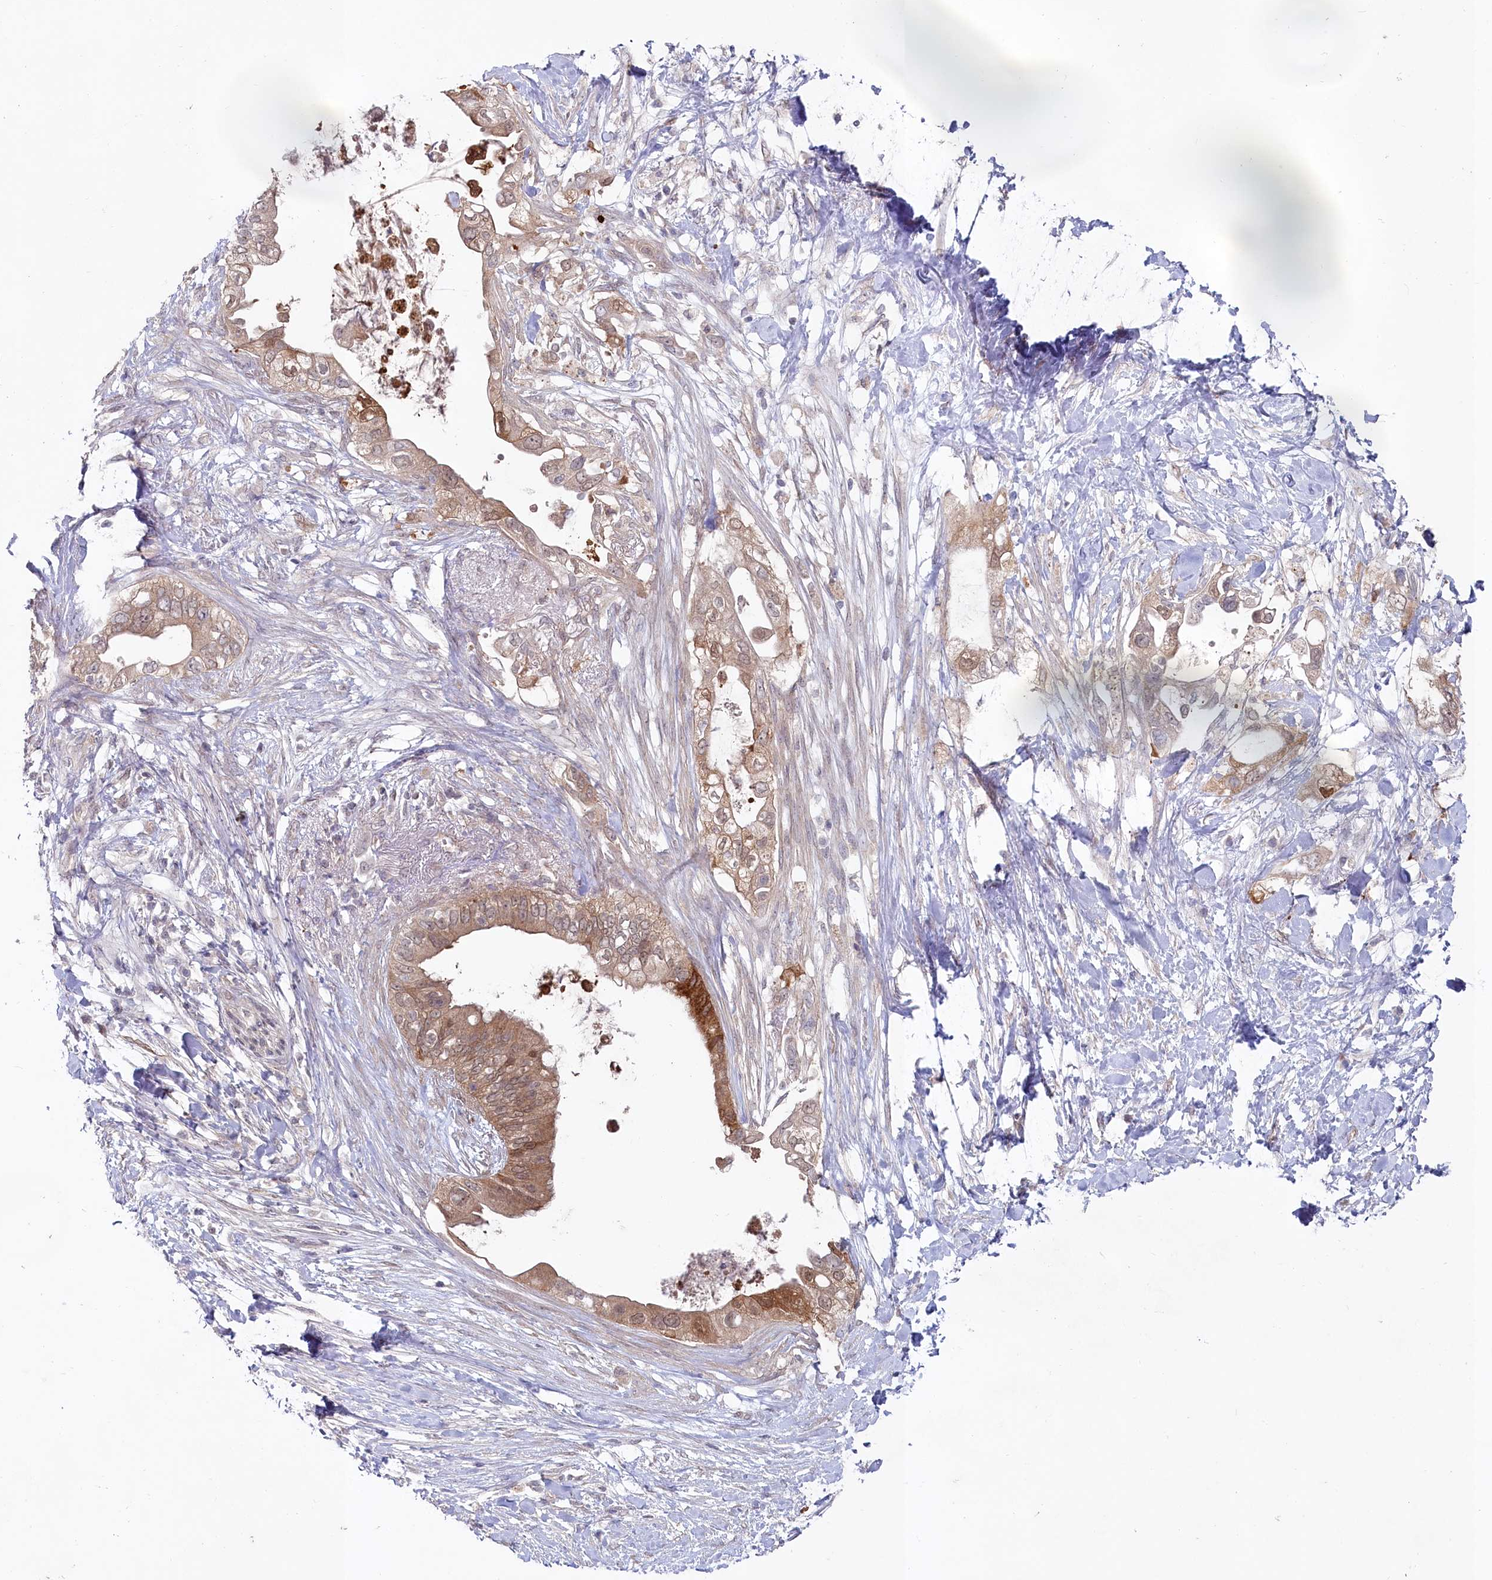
{"staining": {"intensity": "moderate", "quantity": ">75%", "location": "cytoplasmic/membranous"}, "tissue": "pancreatic cancer", "cell_type": "Tumor cells", "image_type": "cancer", "snomed": [{"axis": "morphology", "description": "Adenocarcinoma, NOS"}, {"axis": "topography", "description": "Pancreas"}], "caption": "Brown immunohistochemical staining in pancreatic adenocarcinoma shows moderate cytoplasmic/membranous expression in about >75% of tumor cells.", "gene": "AAMDC", "patient": {"sex": "female", "age": 56}}